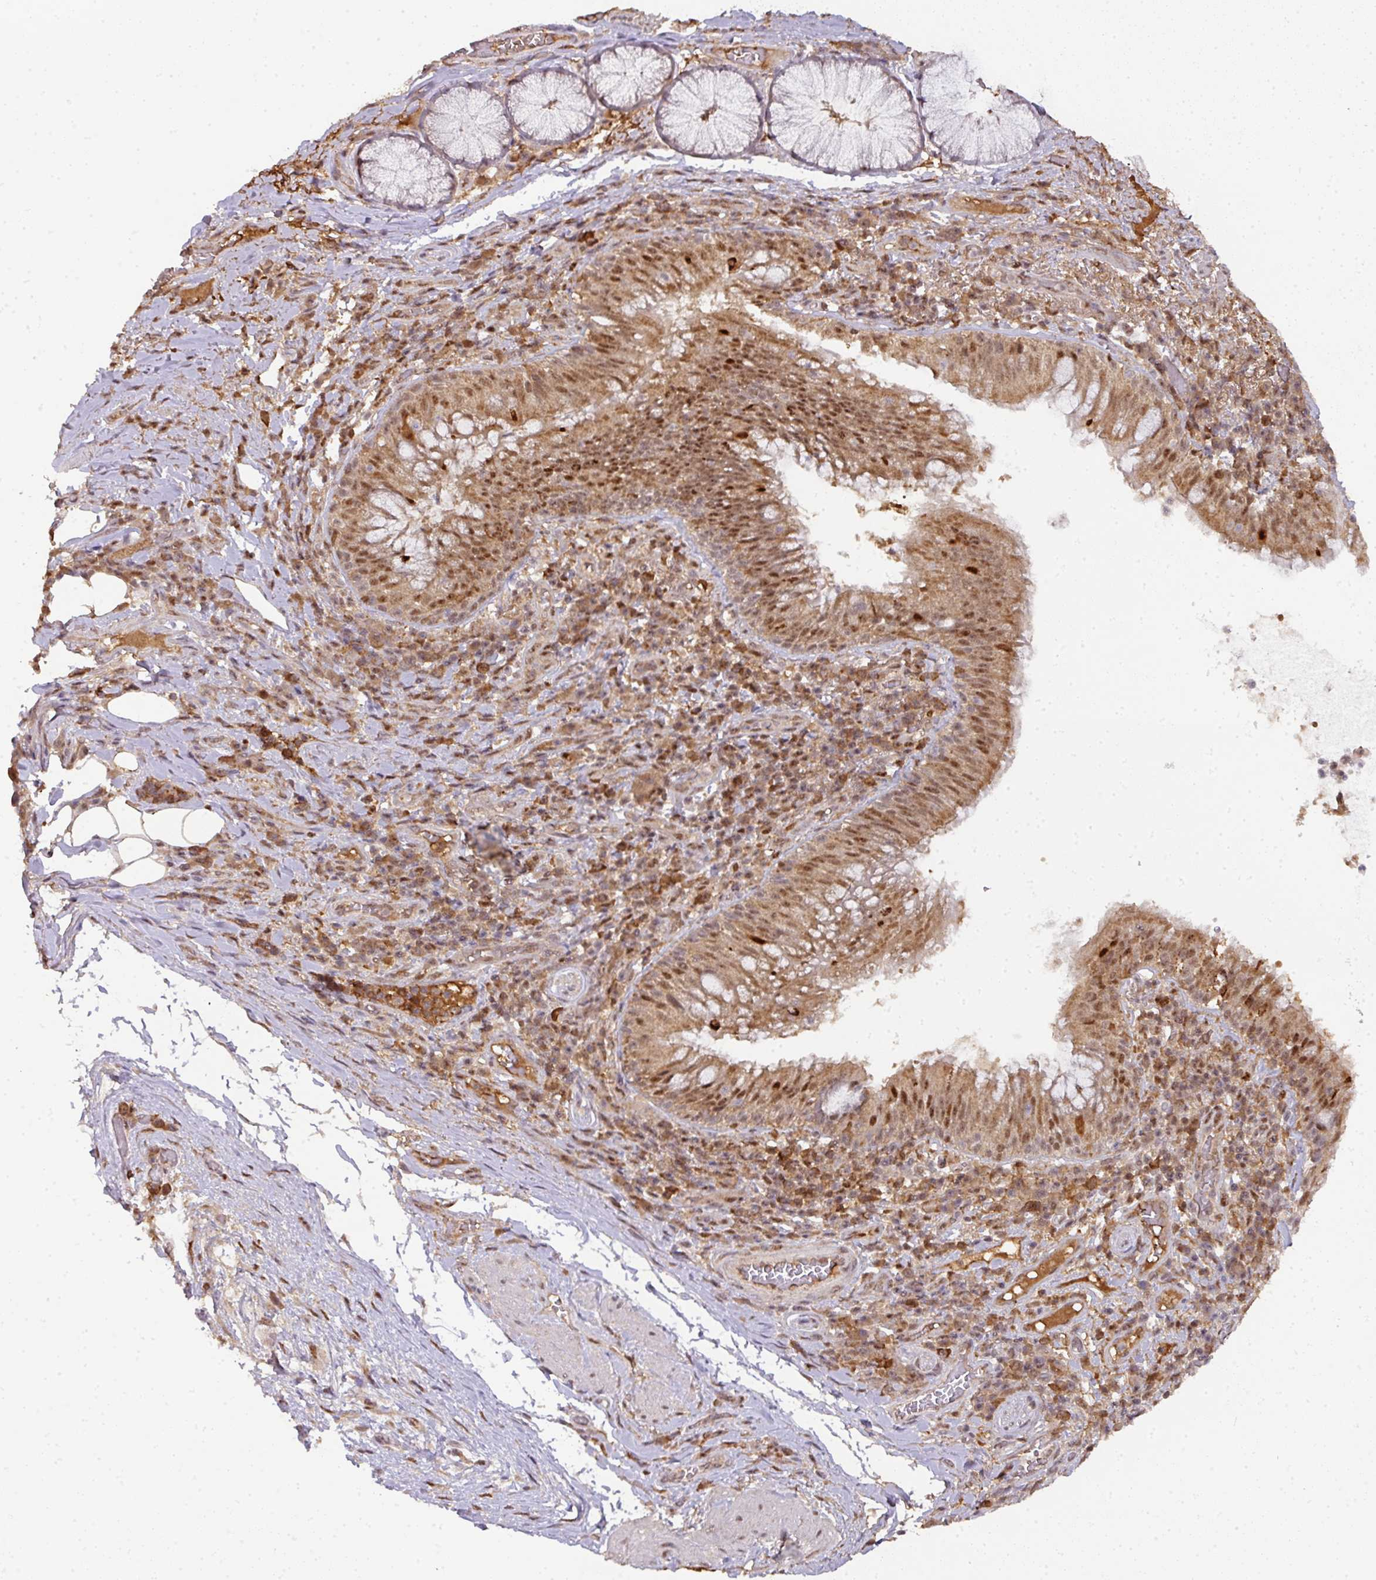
{"staining": {"intensity": "moderate", "quantity": ">75%", "location": "cytoplasmic/membranous,nuclear"}, "tissue": "bronchus", "cell_type": "Respiratory epithelial cells", "image_type": "normal", "snomed": [{"axis": "morphology", "description": "Normal tissue, NOS"}, {"axis": "topography", "description": "Cartilage tissue"}, {"axis": "topography", "description": "Bronchus"}], "caption": "The micrograph displays staining of benign bronchus, revealing moderate cytoplasmic/membranous,nuclear protein expression (brown color) within respiratory epithelial cells. Using DAB (3,3'-diaminobenzidine) (brown) and hematoxylin (blue) stains, captured at high magnification using brightfield microscopy.", "gene": "RANBP9", "patient": {"sex": "male", "age": 56}}